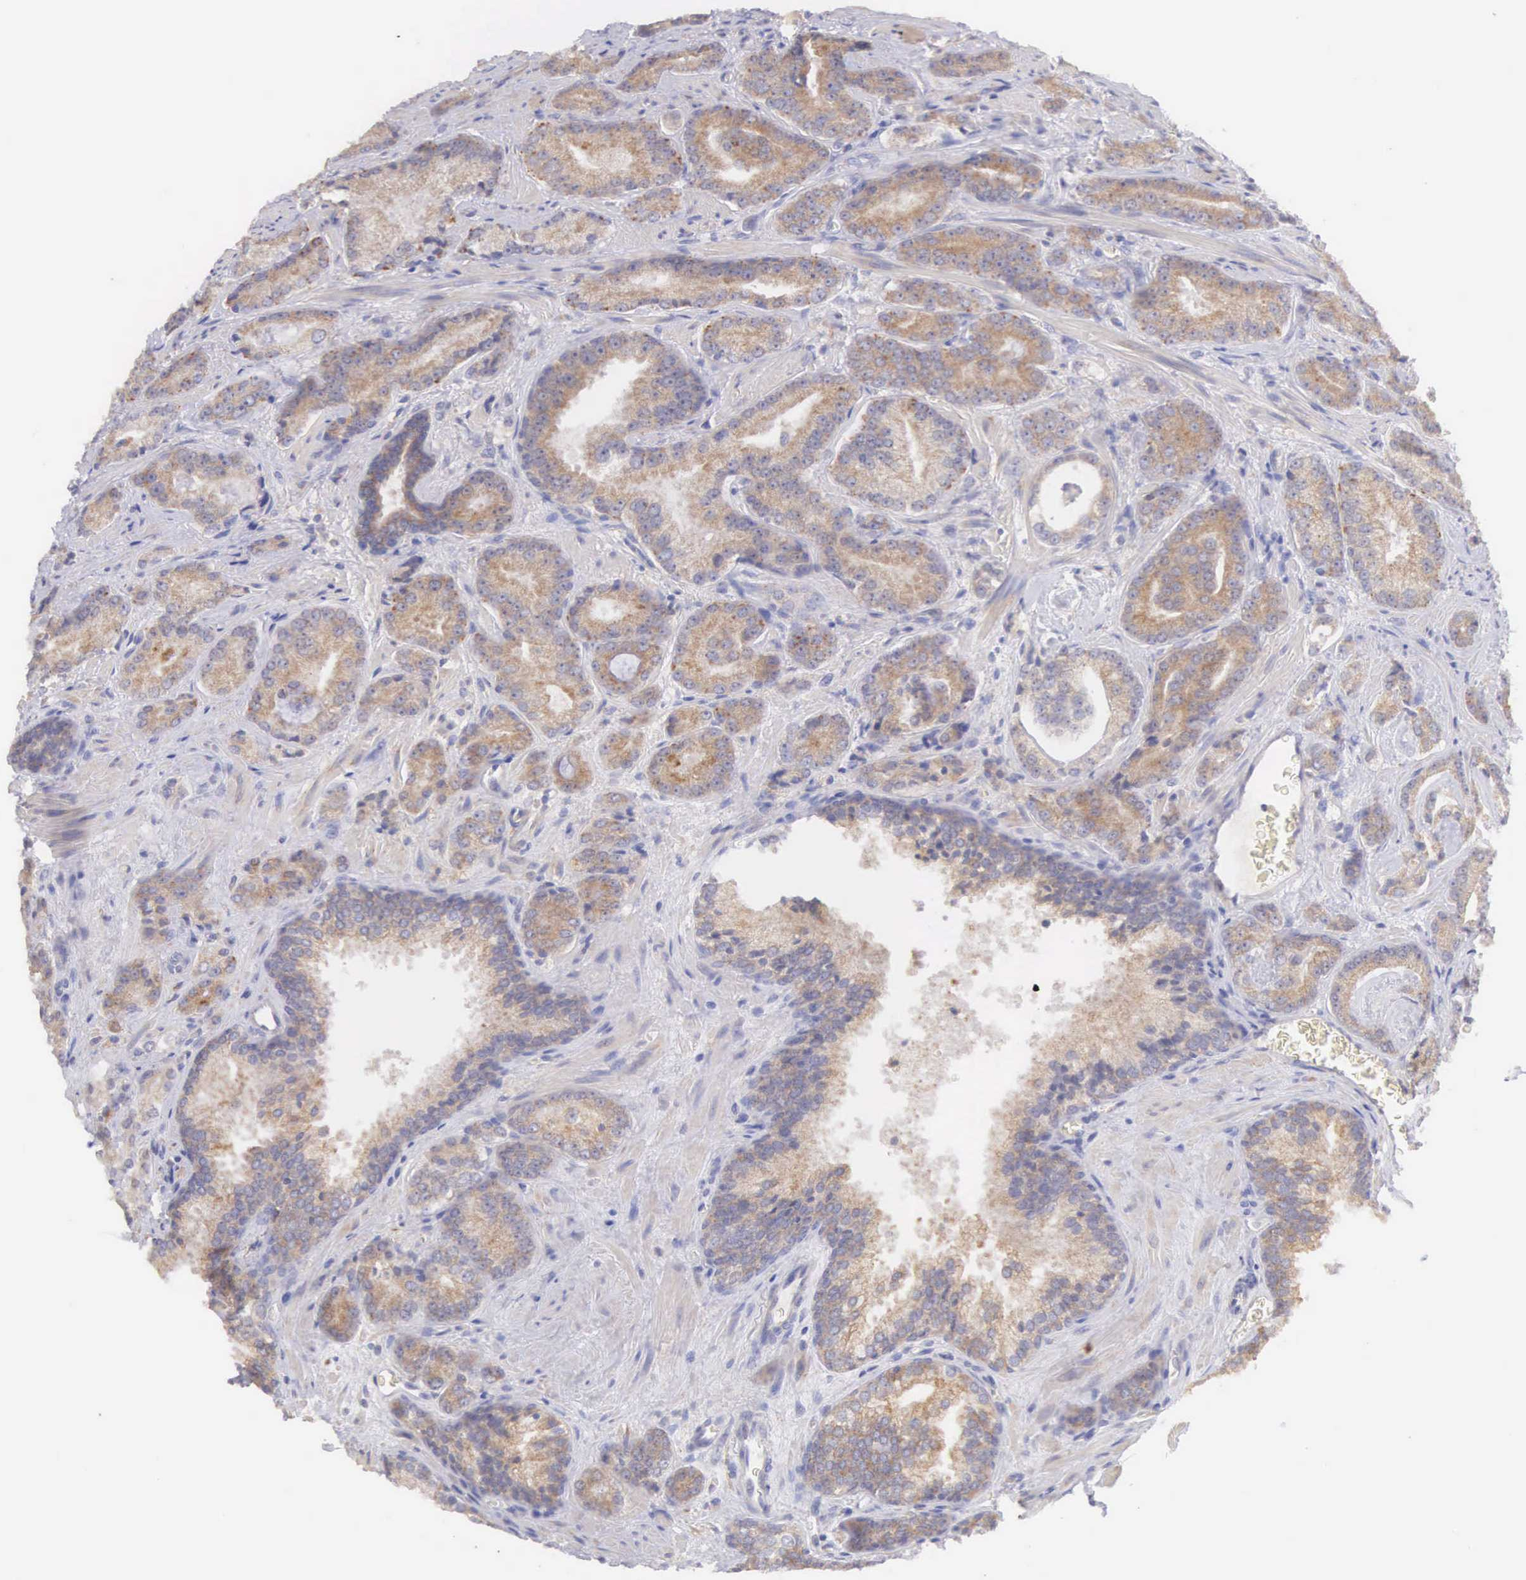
{"staining": {"intensity": "weak", "quantity": ">75%", "location": "cytoplasmic/membranous"}, "tissue": "prostate cancer", "cell_type": "Tumor cells", "image_type": "cancer", "snomed": [{"axis": "morphology", "description": "Adenocarcinoma, Medium grade"}, {"axis": "topography", "description": "Prostate"}], "caption": "This is a histology image of immunohistochemistry (IHC) staining of prostate medium-grade adenocarcinoma, which shows weak expression in the cytoplasmic/membranous of tumor cells.", "gene": "NSDHL", "patient": {"sex": "male", "age": 68}}